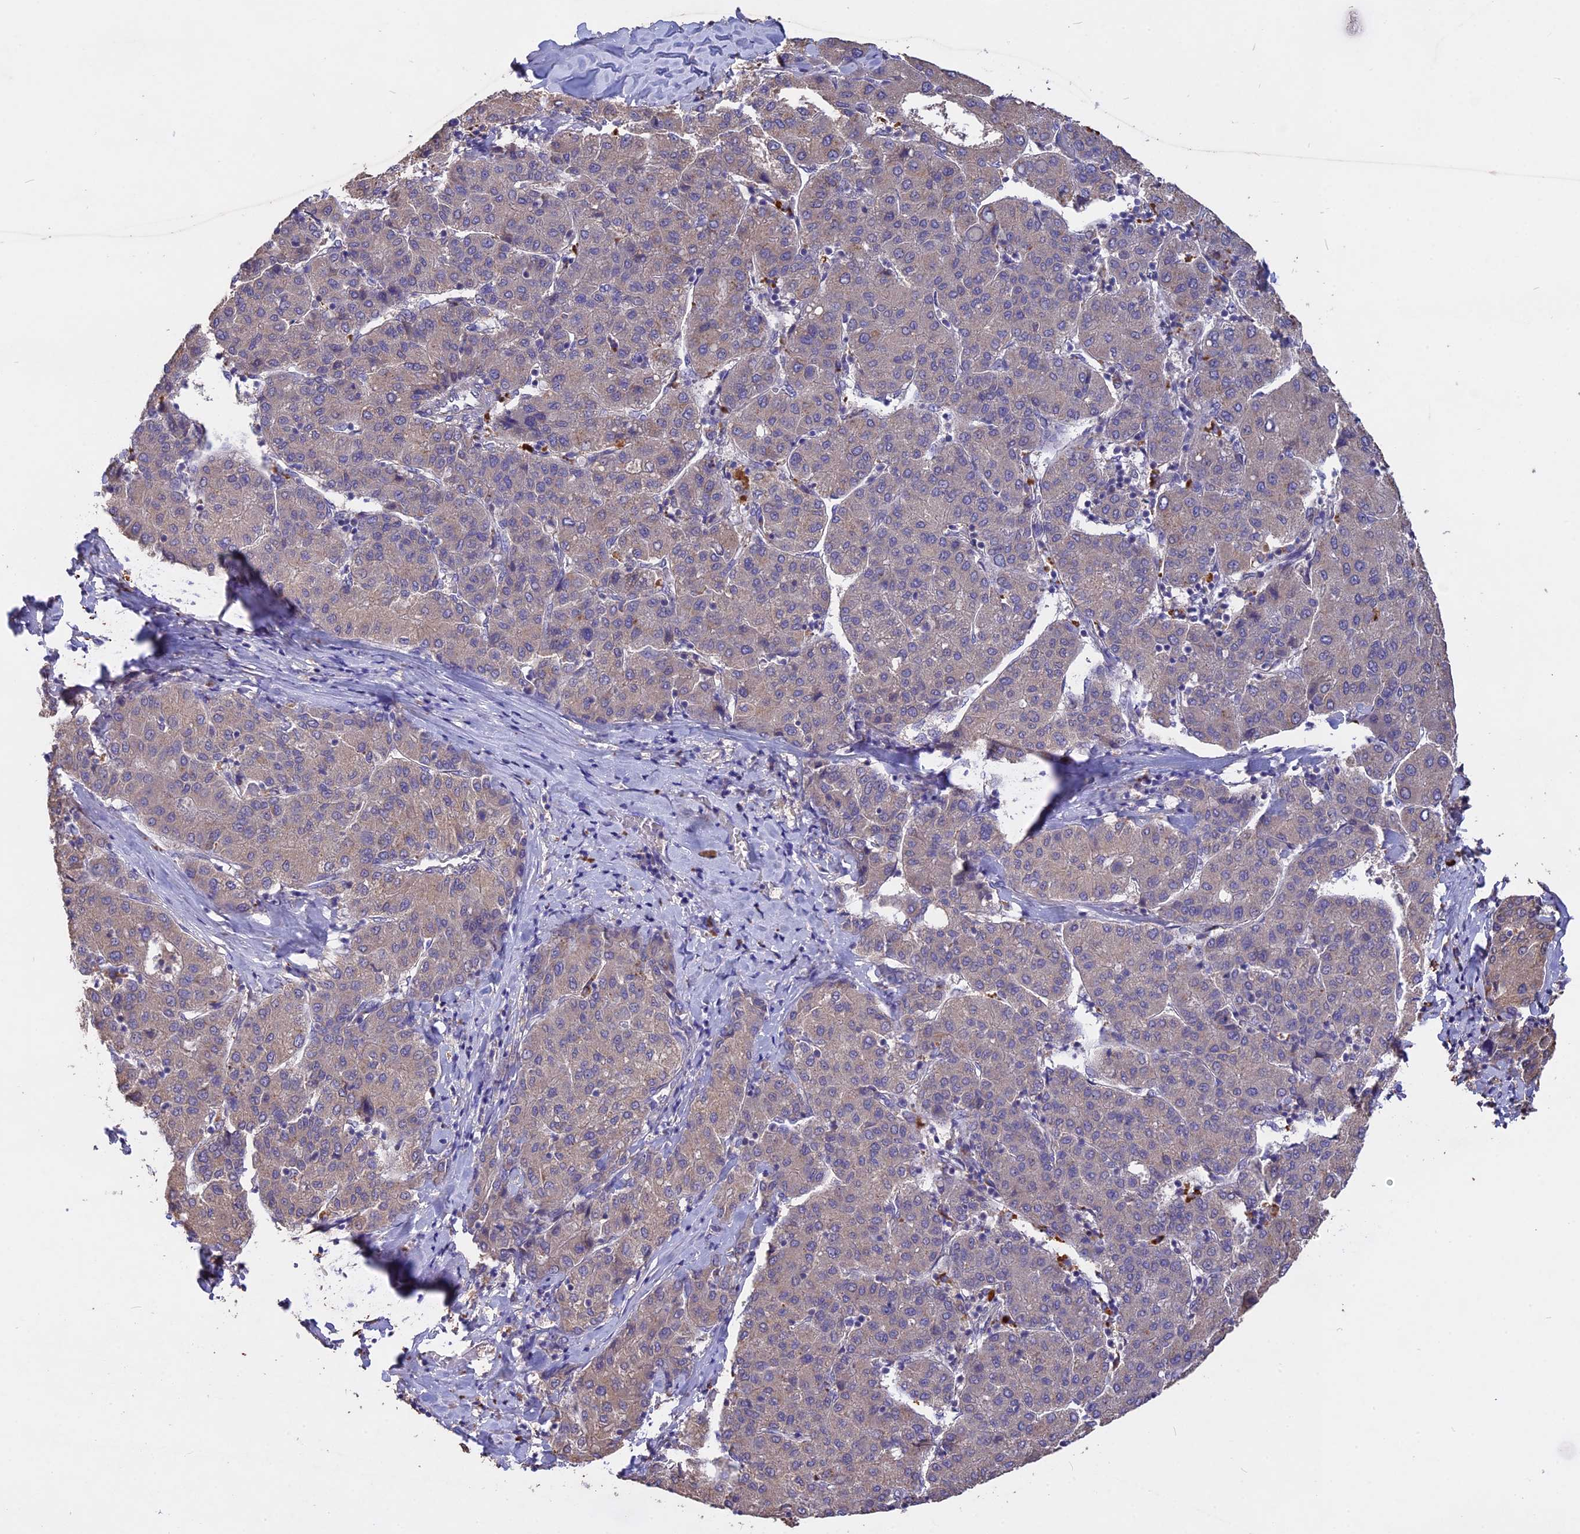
{"staining": {"intensity": "weak", "quantity": "25%-75%", "location": "cytoplasmic/membranous"}, "tissue": "liver cancer", "cell_type": "Tumor cells", "image_type": "cancer", "snomed": [{"axis": "morphology", "description": "Carcinoma, Hepatocellular, NOS"}, {"axis": "topography", "description": "Liver"}], "caption": "IHC of hepatocellular carcinoma (liver) reveals low levels of weak cytoplasmic/membranous expression in about 25%-75% of tumor cells. The staining was performed using DAB to visualize the protein expression in brown, while the nuclei were stained in blue with hematoxylin (Magnification: 20x).", "gene": "SLC26A4", "patient": {"sex": "male", "age": 65}}